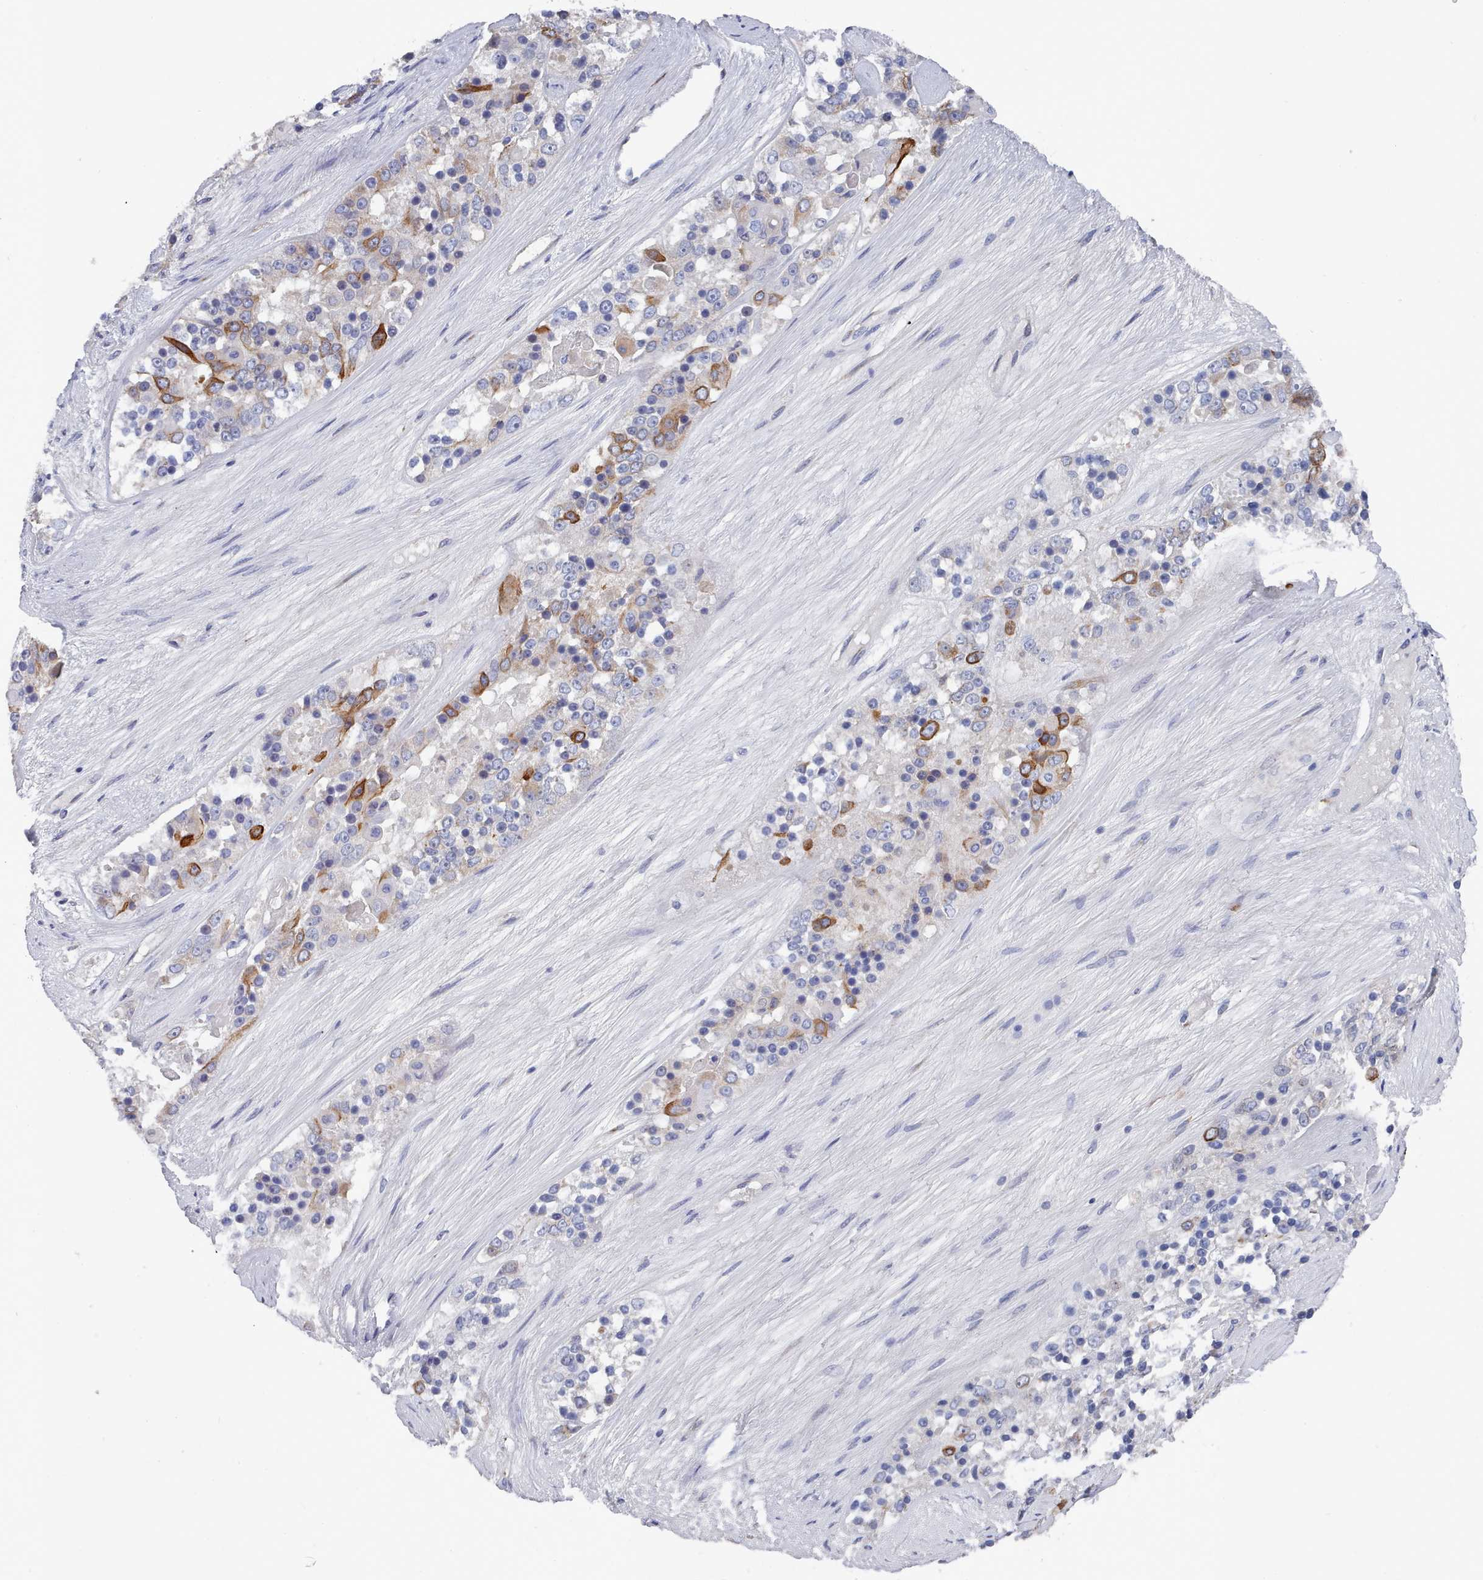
{"staining": {"intensity": "strong", "quantity": "<25%", "location": "cytoplasmic/membranous"}, "tissue": "ovarian cancer", "cell_type": "Tumor cells", "image_type": "cancer", "snomed": [{"axis": "morphology", "description": "Carcinoma, endometroid"}, {"axis": "topography", "description": "Ovary"}], "caption": "Protein analysis of endometroid carcinoma (ovarian) tissue demonstrates strong cytoplasmic/membranous staining in approximately <25% of tumor cells. The staining is performed using DAB brown chromogen to label protein expression. The nuclei are counter-stained blue using hematoxylin.", "gene": "PDE4C", "patient": {"sex": "female", "age": 51}}